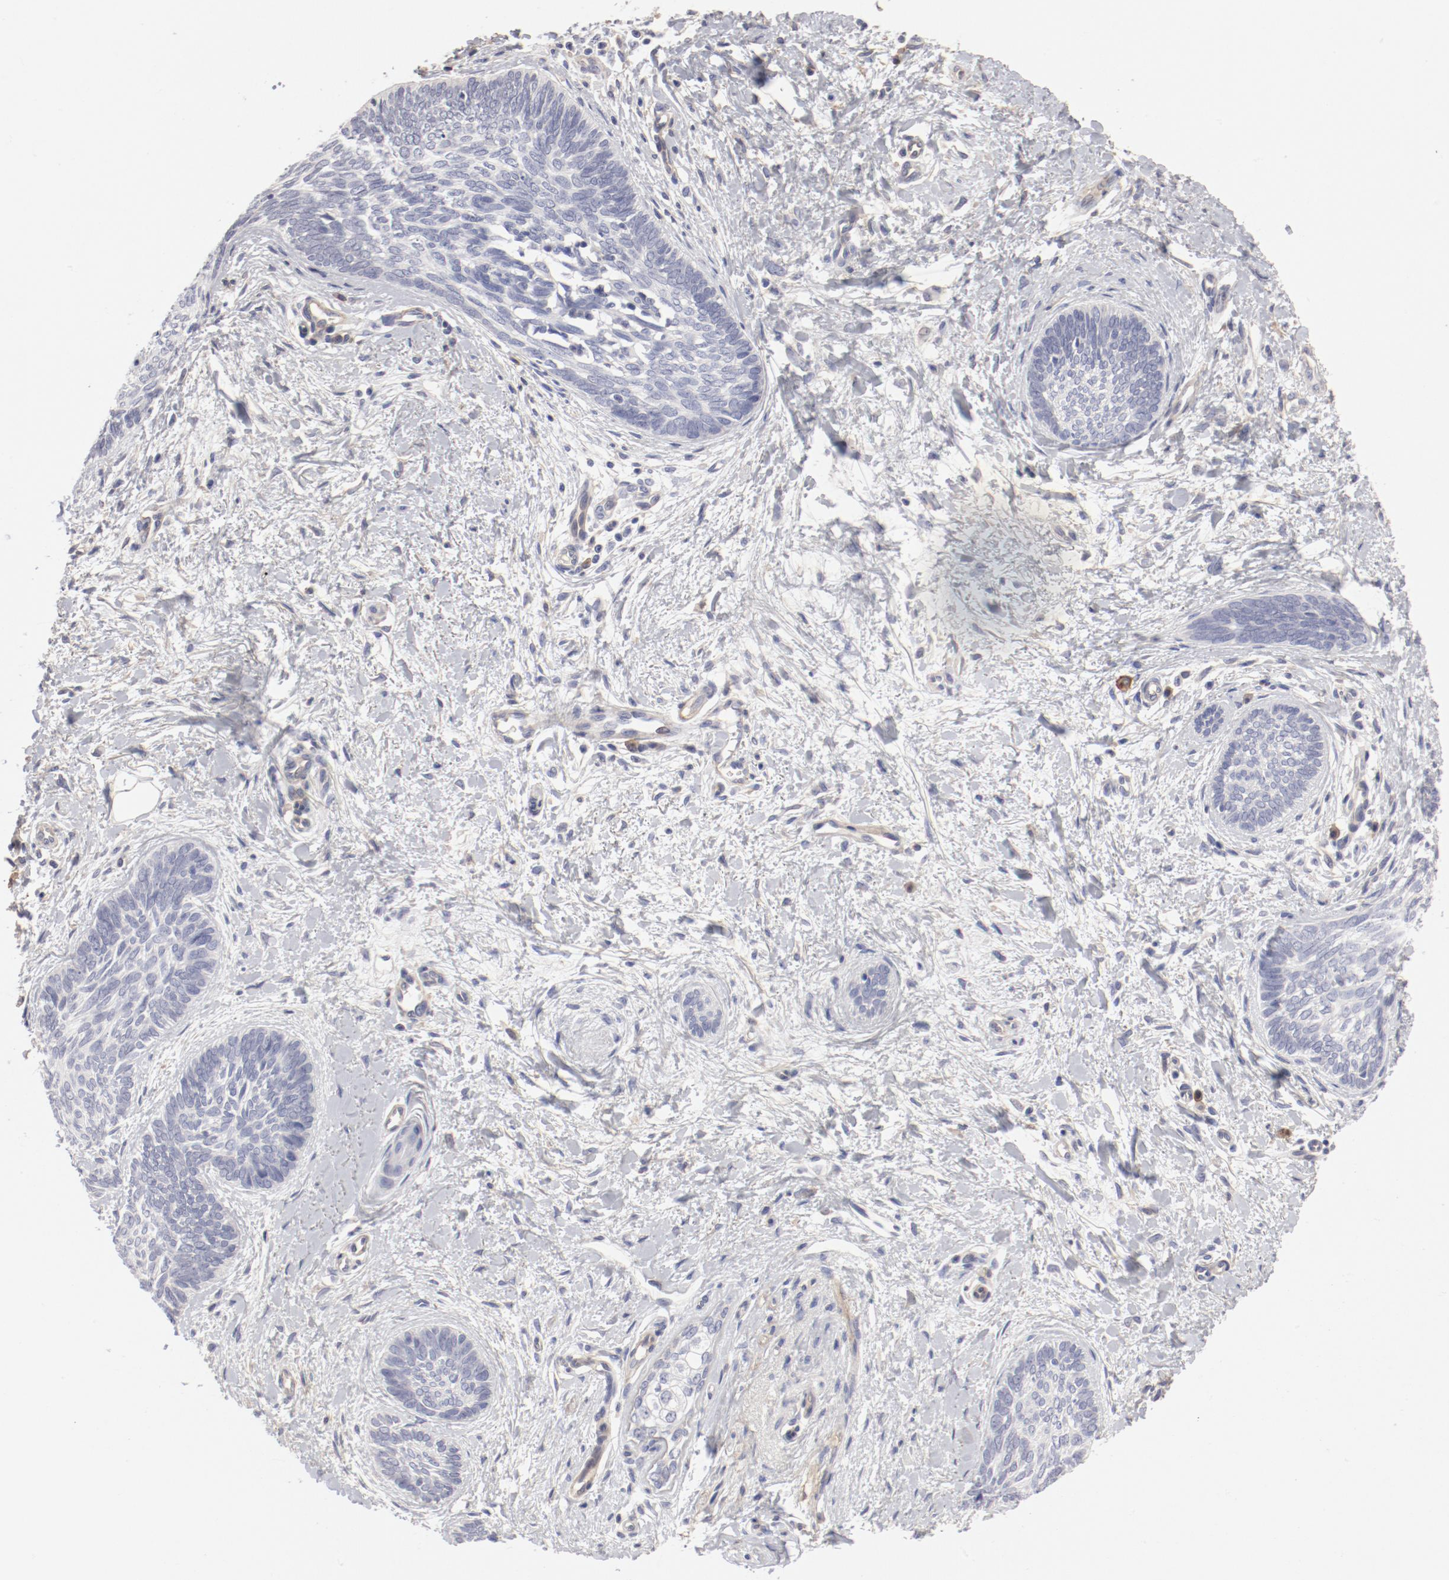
{"staining": {"intensity": "negative", "quantity": "none", "location": "none"}, "tissue": "skin cancer", "cell_type": "Tumor cells", "image_type": "cancer", "snomed": [{"axis": "morphology", "description": "Basal cell carcinoma"}, {"axis": "topography", "description": "Skin"}], "caption": "Micrograph shows no protein staining in tumor cells of basal cell carcinoma (skin) tissue.", "gene": "LAX1", "patient": {"sex": "female", "age": 81}}